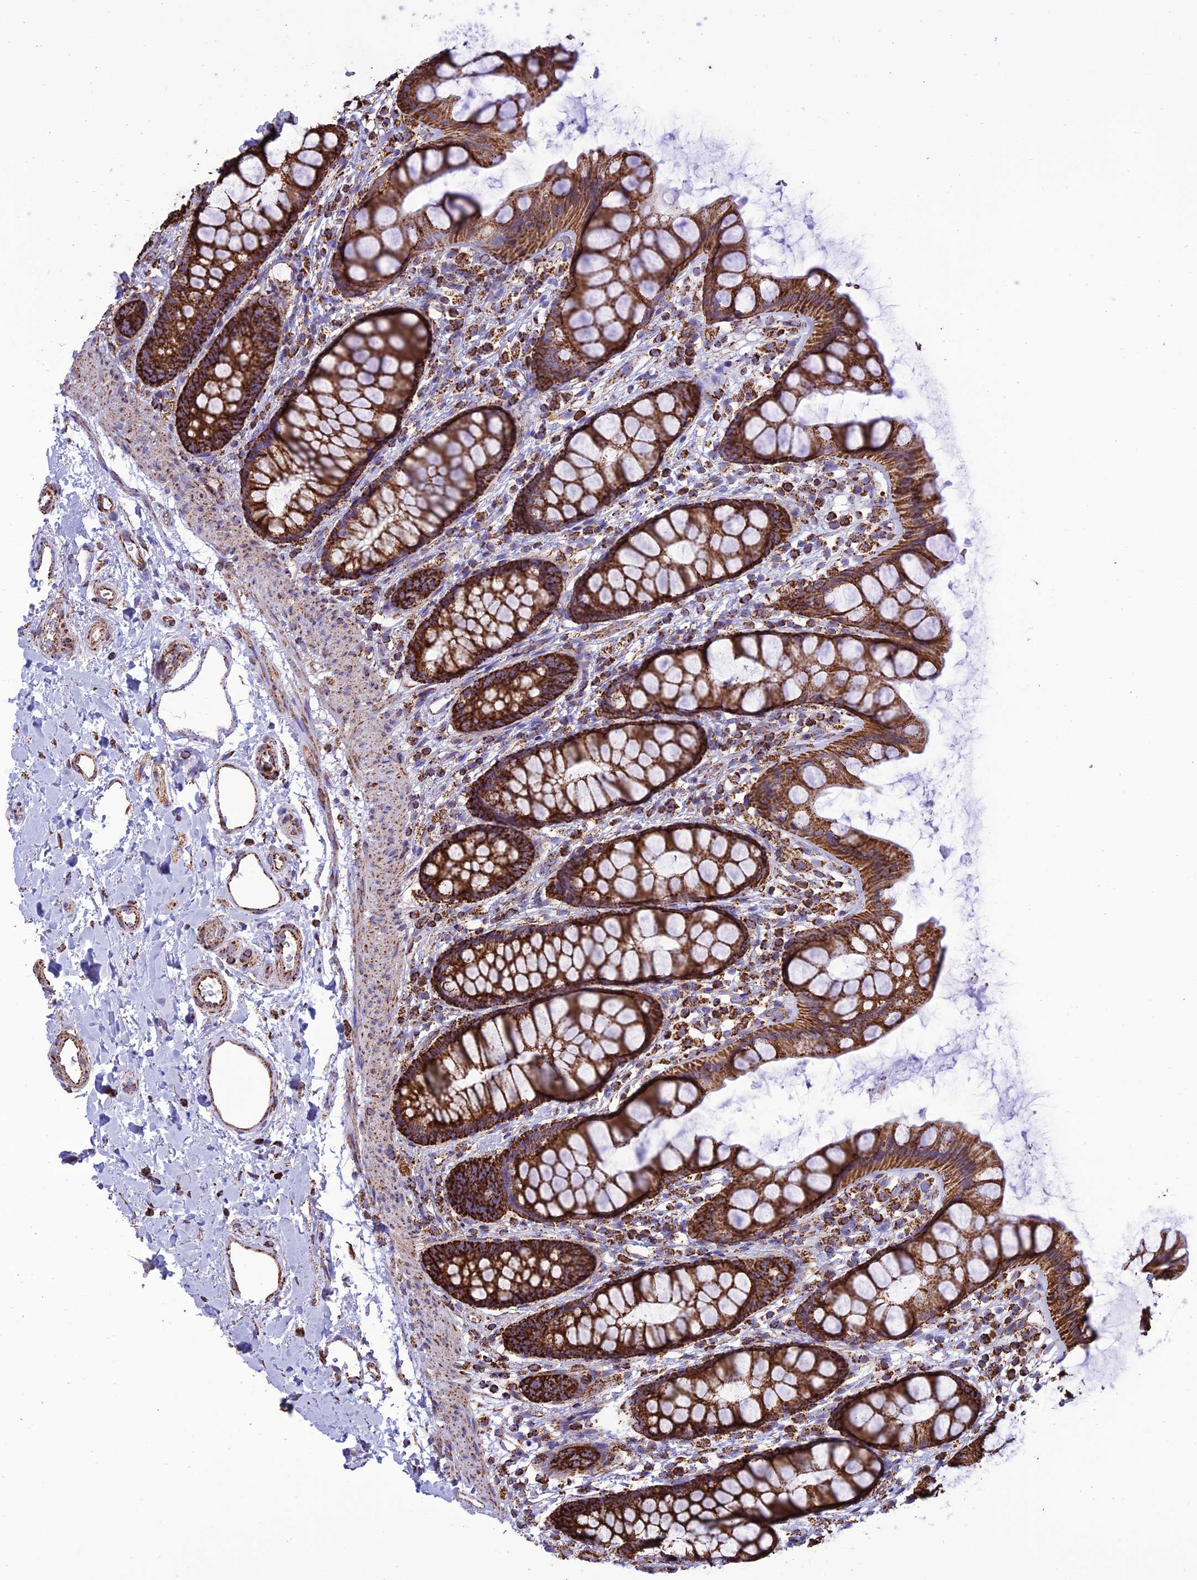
{"staining": {"intensity": "strong", "quantity": ">75%", "location": "cytoplasmic/membranous"}, "tissue": "rectum", "cell_type": "Glandular cells", "image_type": "normal", "snomed": [{"axis": "morphology", "description": "Normal tissue, NOS"}, {"axis": "topography", "description": "Rectum"}], "caption": "Glandular cells display strong cytoplasmic/membranous positivity in approximately >75% of cells in unremarkable rectum. (DAB (3,3'-diaminobenzidine) IHC with brightfield microscopy, high magnification).", "gene": "NDUFAF1", "patient": {"sex": "female", "age": 65}}